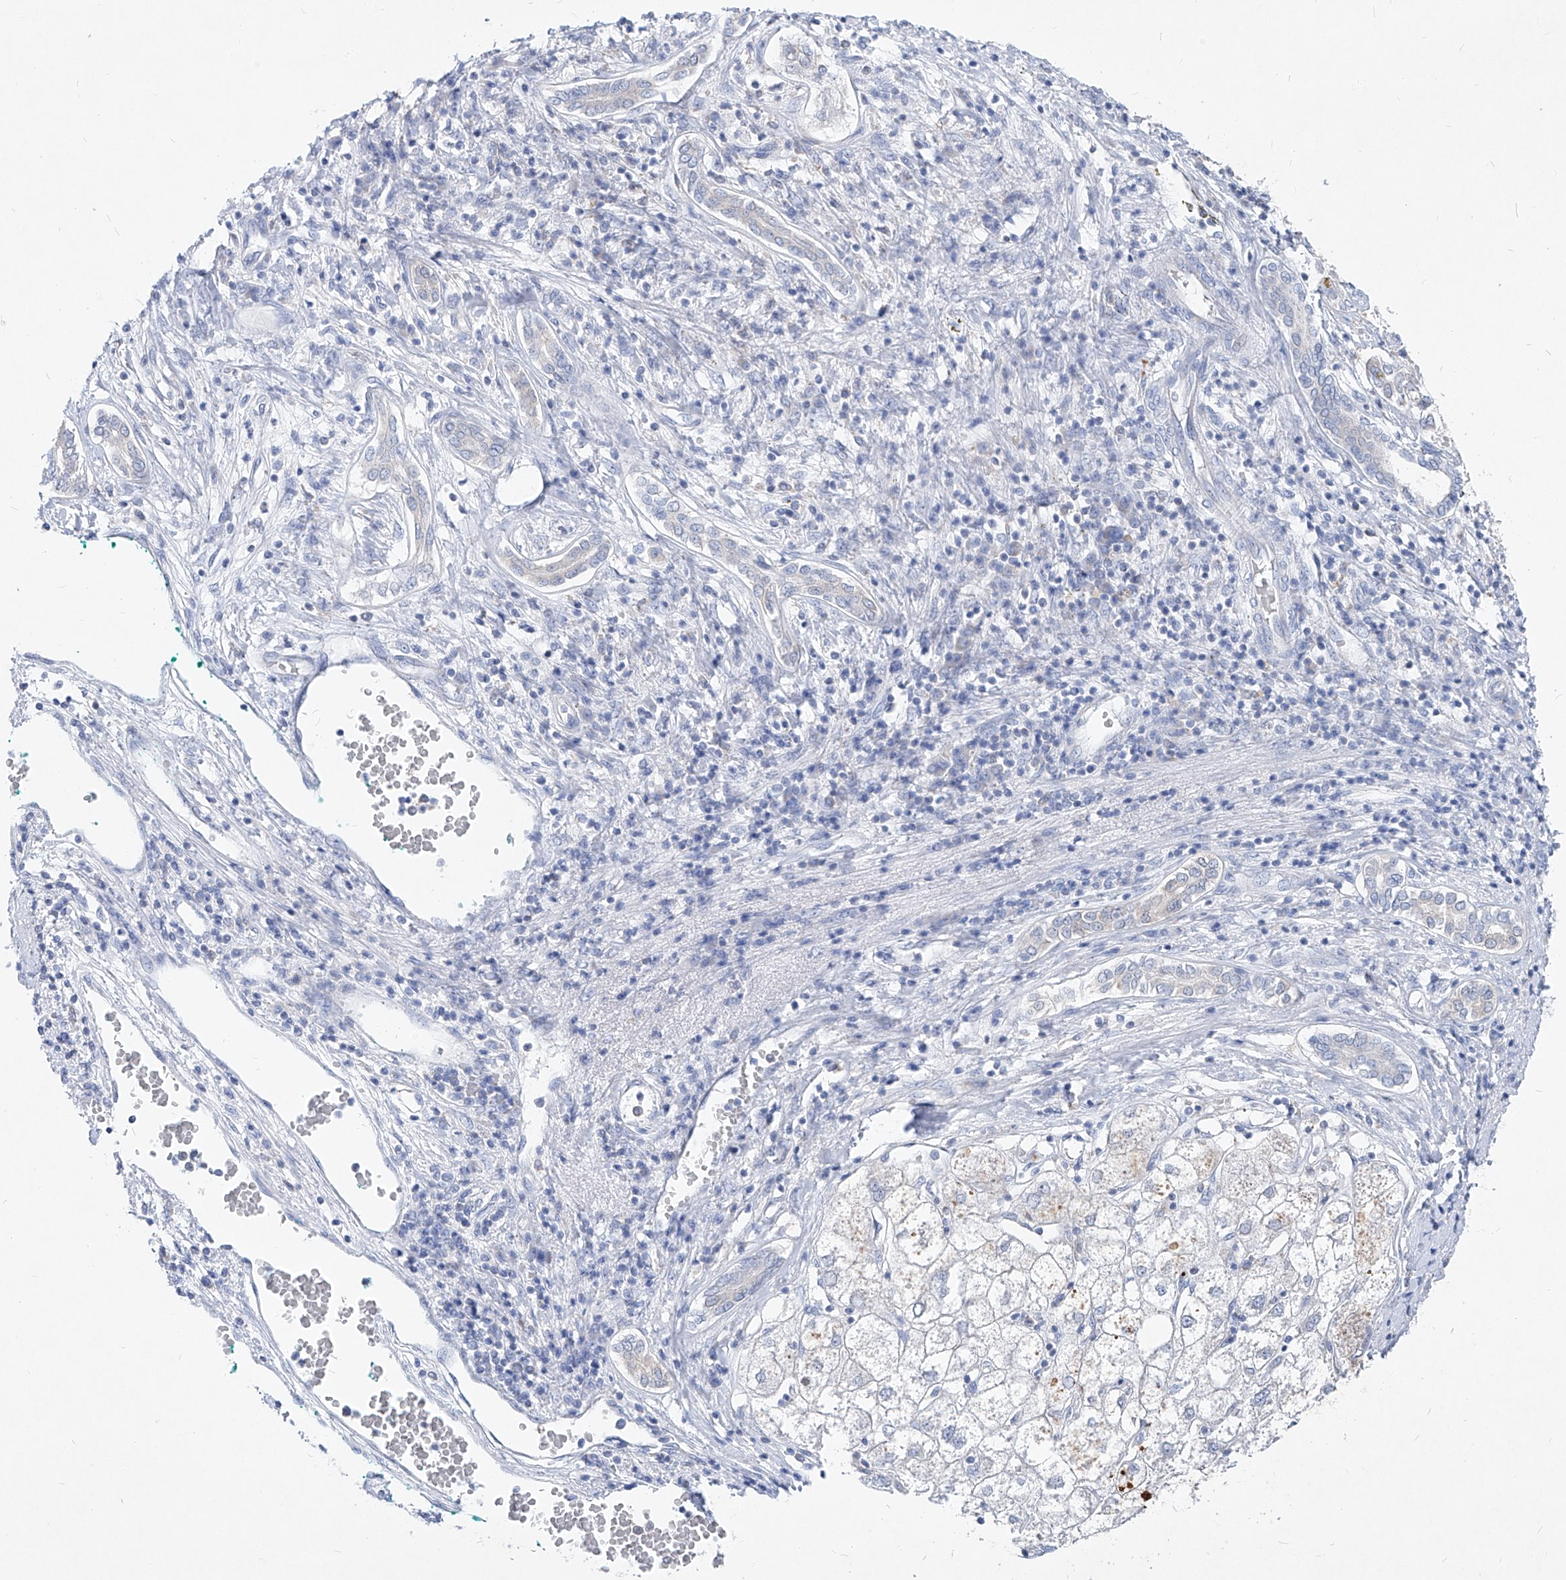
{"staining": {"intensity": "negative", "quantity": "none", "location": "none"}, "tissue": "liver cancer", "cell_type": "Tumor cells", "image_type": "cancer", "snomed": [{"axis": "morphology", "description": "Carcinoma, Hepatocellular, NOS"}, {"axis": "topography", "description": "Liver"}], "caption": "DAB immunohistochemical staining of human liver hepatocellular carcinoma reveals no significant staining in tumor cells.", "gene": "UFL1", "patient": {"sex": "male", "age": 65}}